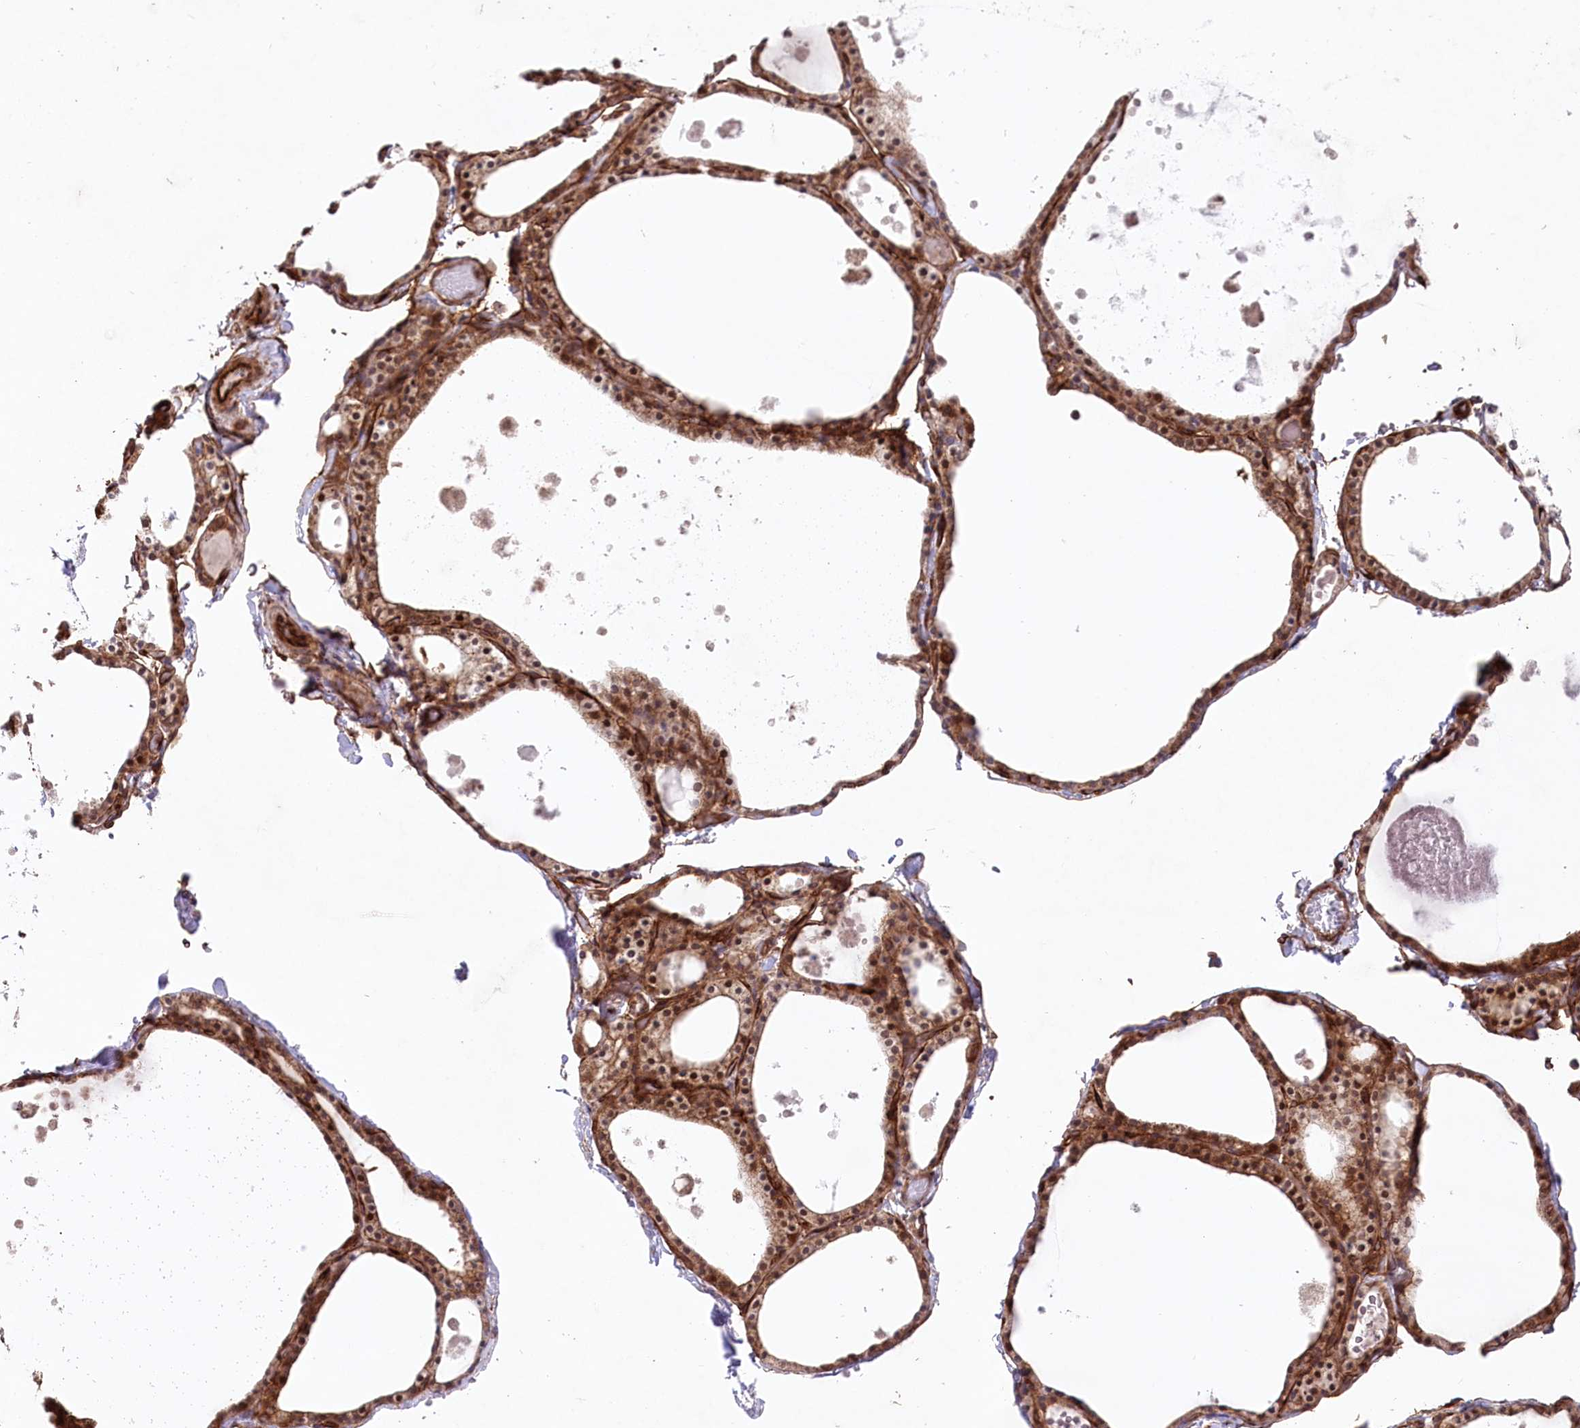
{"staining": {"intensity": "strong", "quantity": ">75%", "location": "cytoplasmic/membranous,nuclear"}, "tissue": "thyroid gland", "cell_type": "Glandular cells", "image_type": "normal", "snomed": [{"axis": "morphology", "description": "Normal tissue, NOS"}, {"axis": "topography", "description": "Thyroid gland"}], "caption": "Thyroid gland stained with IHC displays strong cytoplasmic/membranous,nuclear positivity in about >75% of glandular cells.", "gene": "MTPAP", "patient": {"sex": "male", "age": 56}}